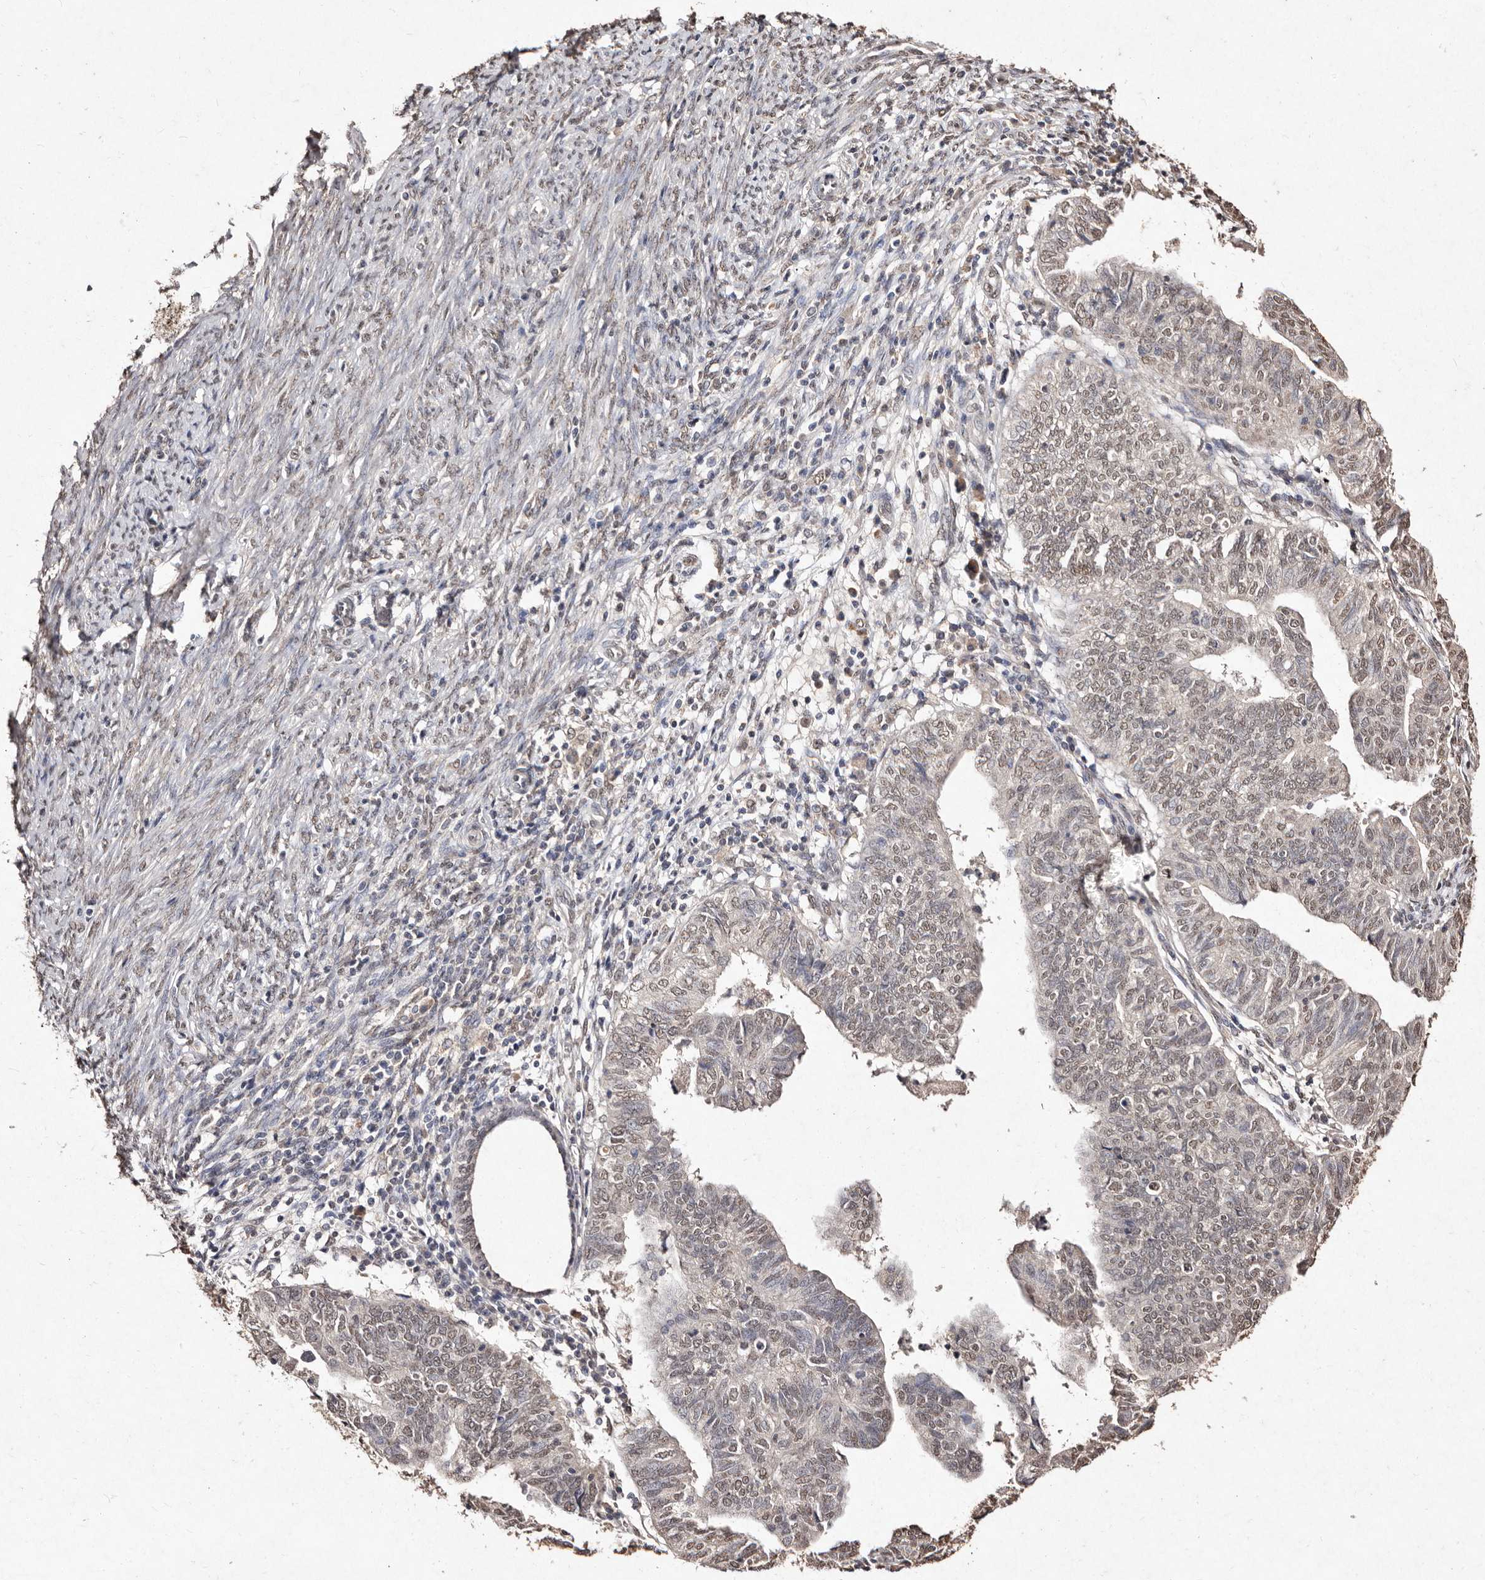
{"staining": {"intensity": "weak", "quantity": ">75%", "location": "nuclear"}, "tissue": "endometrial cancer", "cell_type": "Tumor cells", "image_type": "cancer", "snomed": [{"axis": "morphology", "description": "Adenocarcinoma, NOS"}, {"axis": "topography", "description": "Uterus"}], "caption": "IHC image of neoplastic tissue: human adenocarcinoma (endometrial) stained using immunohistochemistry shows low levels of weak protein expression localized specifically in the nuclear of tumor cells, appearing as a nuclear brown color.", "gene": "ERBB4", "patient": {"sex": "female", "age": 77}}